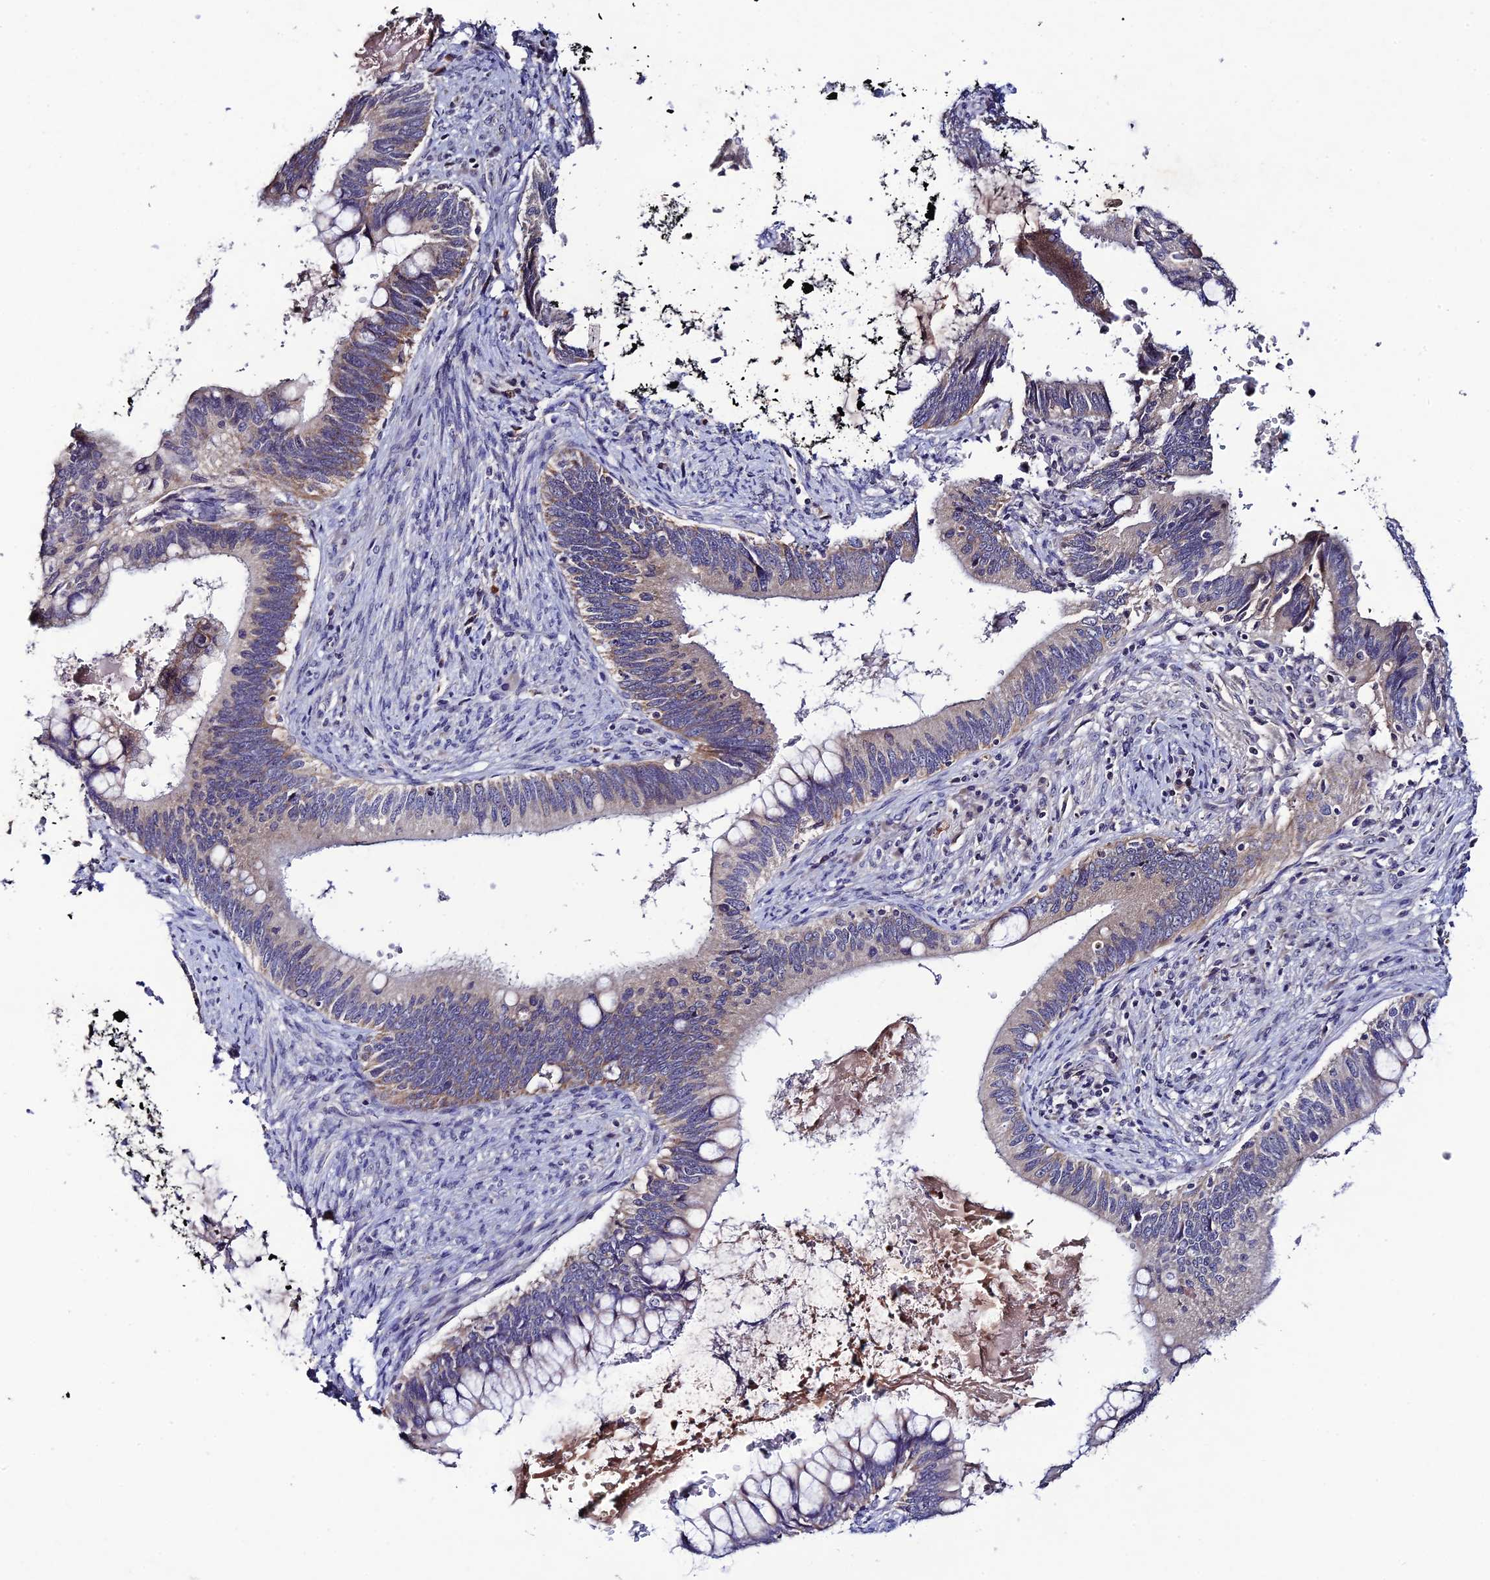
{"staining": {"intensity": "negative", "quantity": "none", "location": "none"}, "tissue": "cervical cancer", "cell_type": "Tumor cells", "image_type": "cancer", "snomed": [{"axis": "morphology", "description": "Adenocarcinoma, NOS"}, {"axis": "topography", "description": "Cervix"}], "caption": "Tumor cells show no significant protein staining in adenocarcinoma (cervical). Brightfield microscopy of immunohistochemistry (IHC) stained with DAB (brown) and hematoxylin (blue), captured at high magnification.", "gene": "CHST5", "patient": {"sex": "female", "age": 42}}